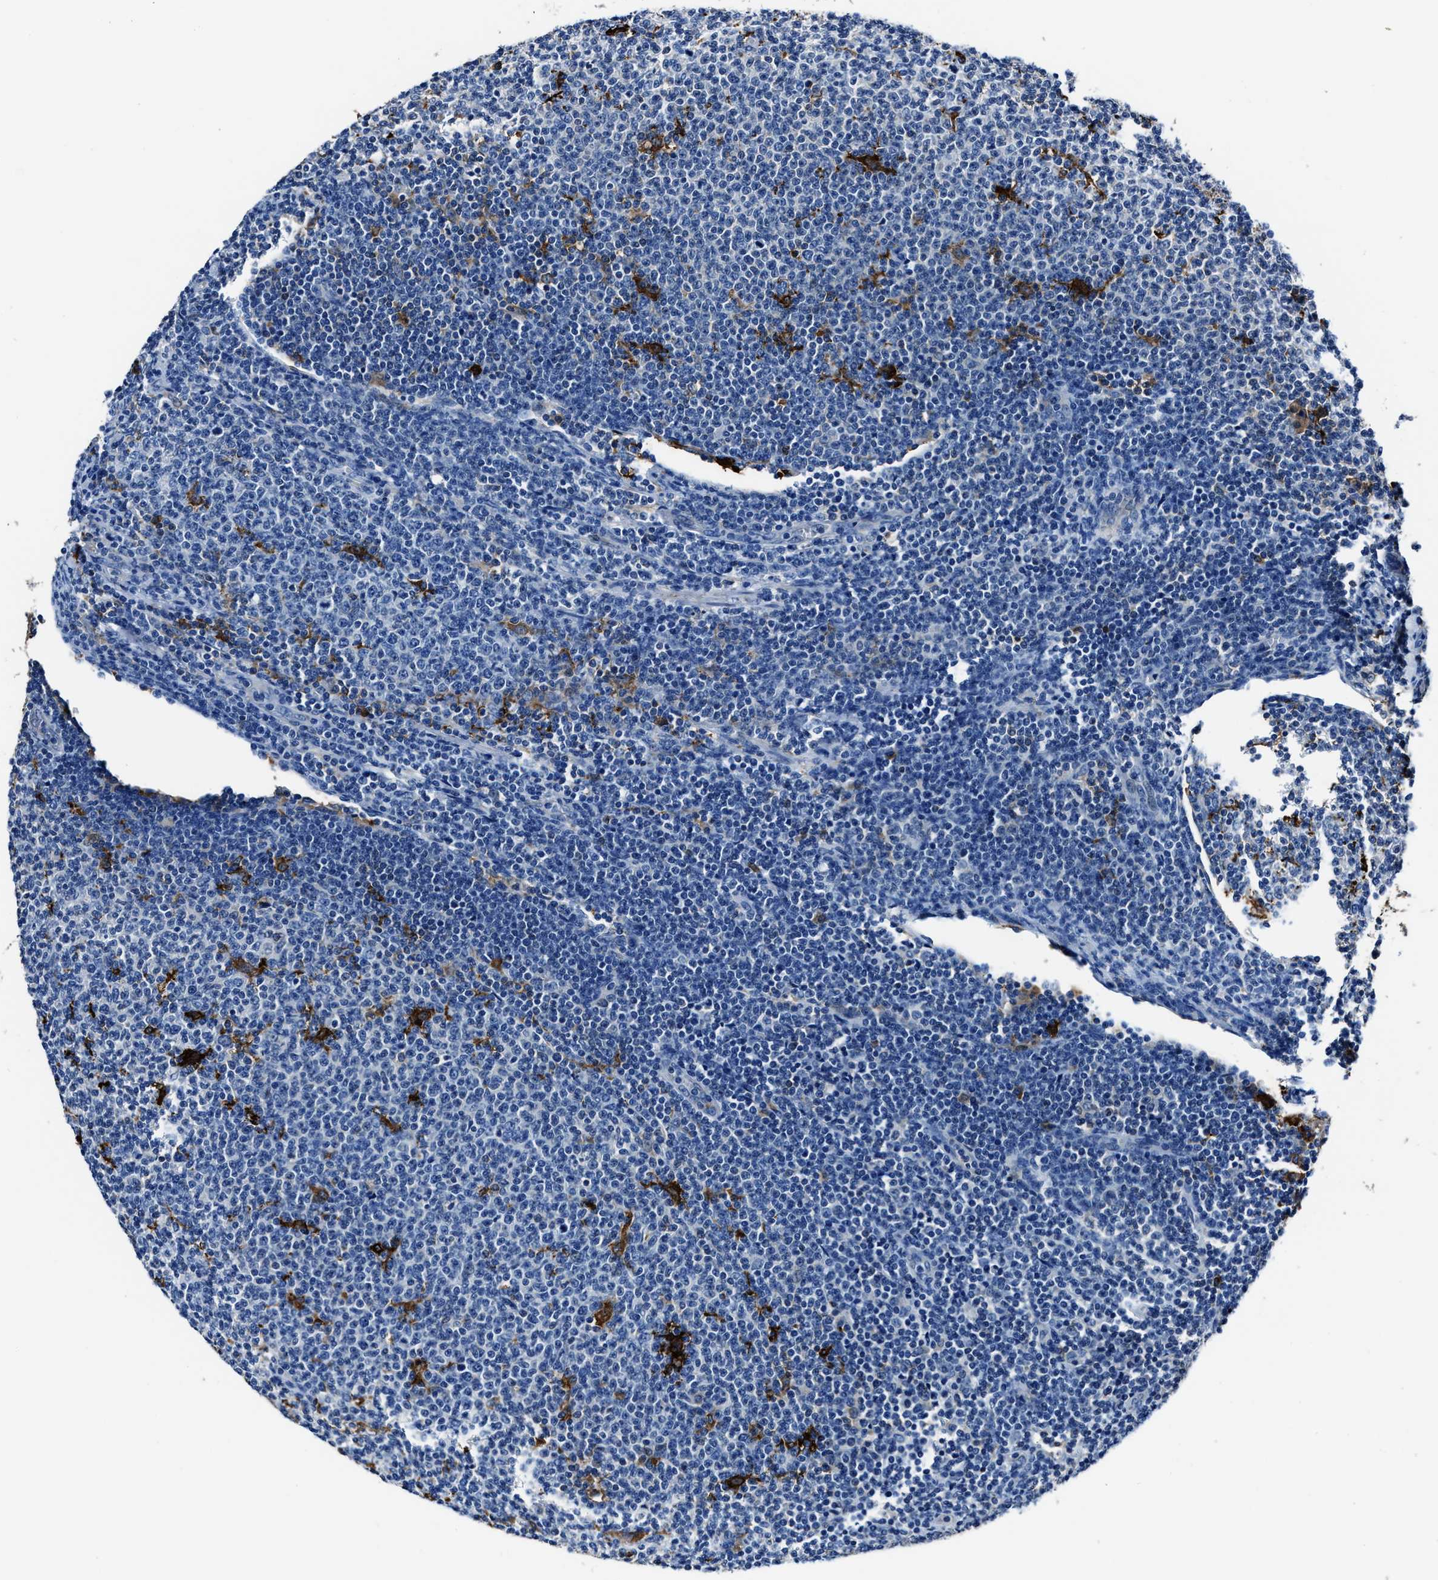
{"staining": {"intensity": "negative", "quantity": "none", "location": "none"}, "tissue": "lymphoma", "cell_type": "Tumor cells", "image_type": "cancer", "snomed": [{"axis": "morphology", "description": "Malignant lymphoma, non-Hodgkin's type, Low grade"}, {"axis": "topography", "description": "Lymph node"}], "caption": "DAB (3,3'-diaminobenzidine) immunohistochemical staining of low-grade malignant lymphoma, non-Hodgkin's type exhibits no significant positivity in tumor cells.", "gene": "FTL", "patient": {"sex": "male", "age": 66}}